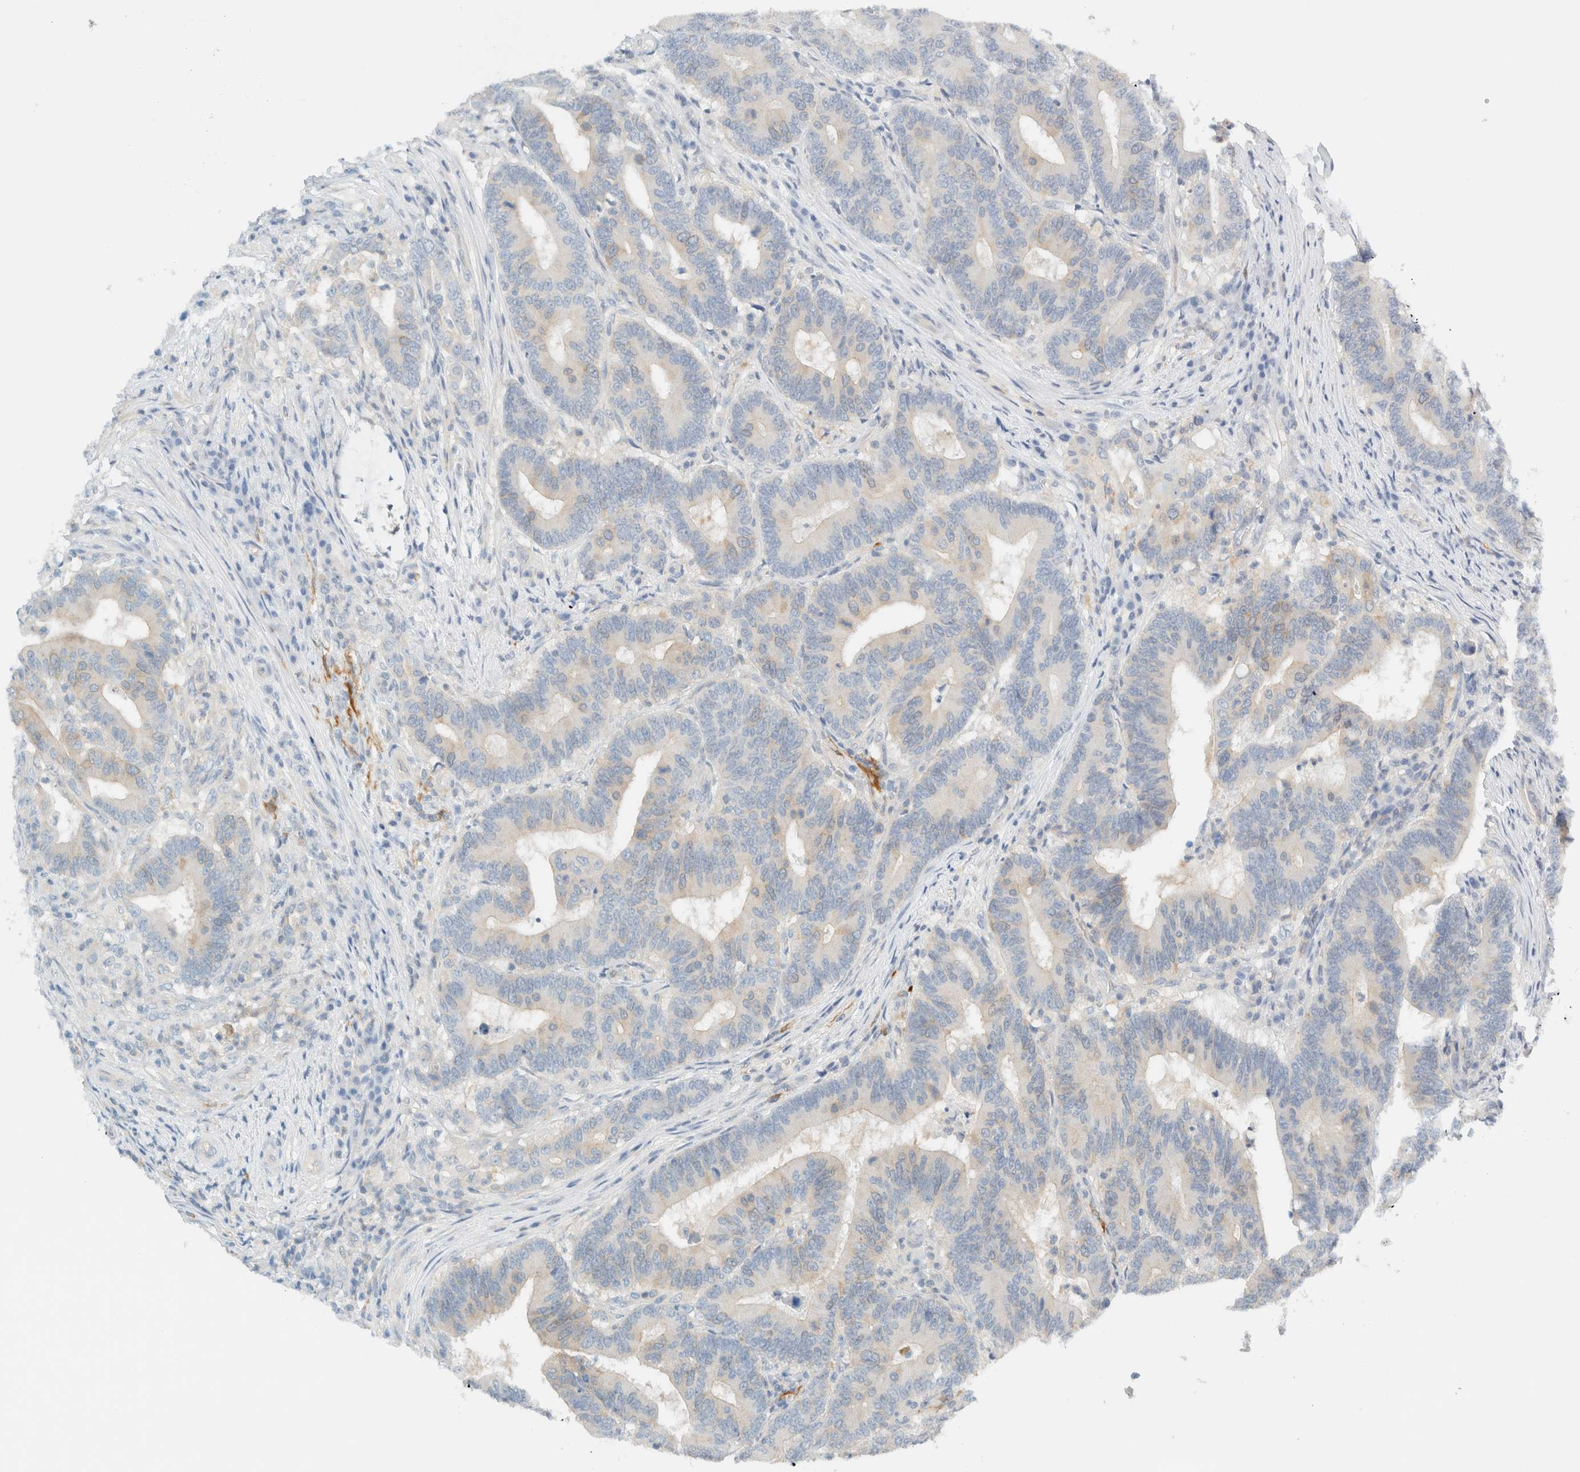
{"staining": {"intensity": "moderate", "quantity": "<25%", "location": "cytoplasmic/membranous,nuclear"}, "tissue": "colorectal cancer", "cell_type": "Tumor cells", "image_type": "cancer", "snomed": [{"axis": "morphology", "description": "Adenocarcinoma, NOS"}, {"axis": "topography", "description": "Colon"}], "caption": "A brown stain shows moderate cytoplasmic/membranous and nuclear staining of a protein in human adenocarcinoma (colorectal) tumor cells.", "gene": "NDE1", "patient": {"sex": "female", "age": 66}}